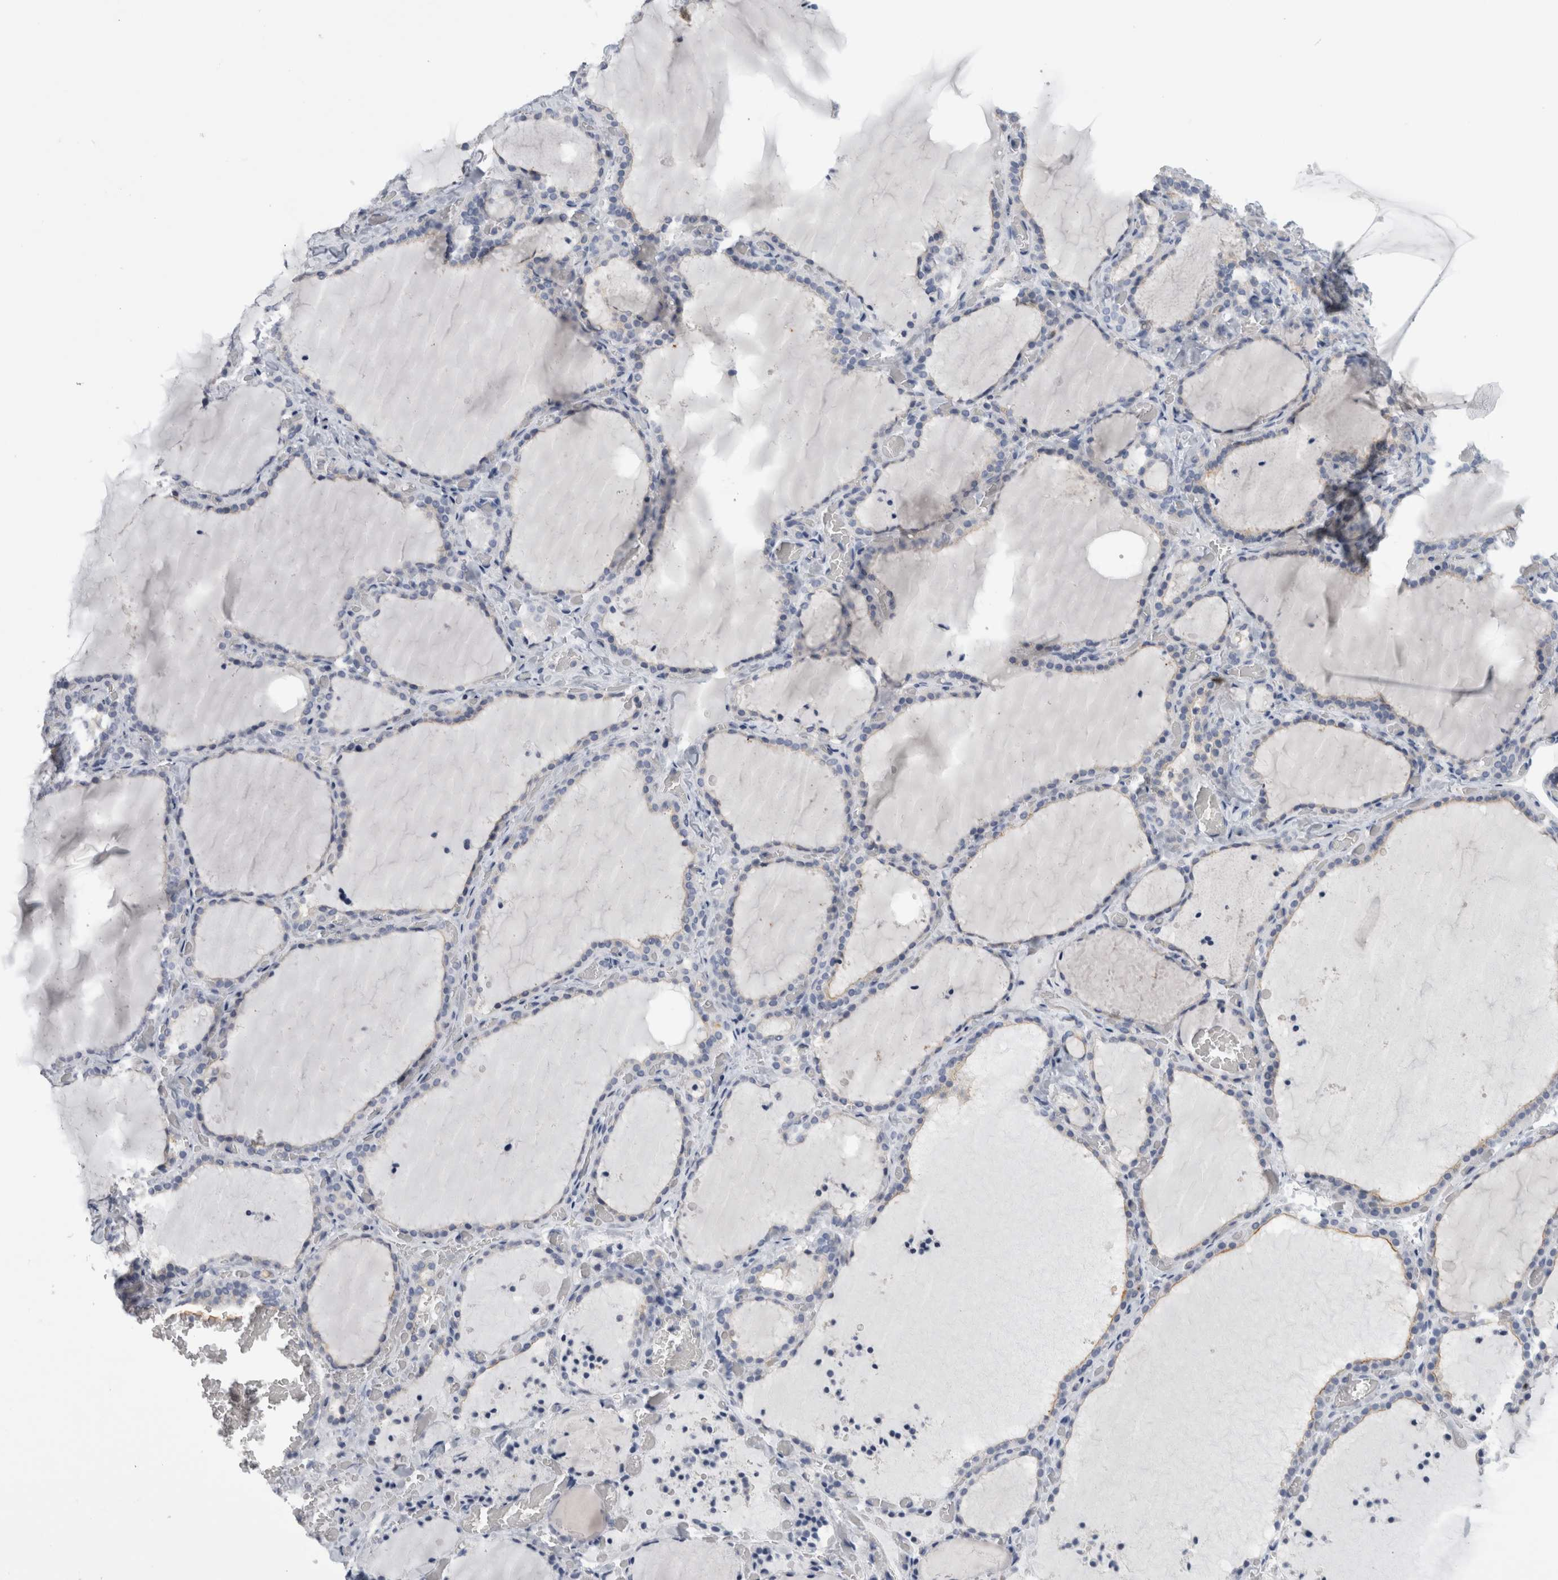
{"staining": {"intensity": "negative", "quantity": "none", "location": "none"}, "tissue": "thyroid gland", "cell_type": "Glandular cells", "image_type": "normal", "snomed": [{"axis": "morphology", "description": "Normal tissue, NOS"}, {"axis": "topography", "description": "Thyroid gland"}], "caption": "Thyroid gland was stained to show a protein in brown. There is no significant positivity in glandular cells. The staining is performed using DAB (3,3'-diaminobenzidine) brown chromogen with nuclei counter-stained in using hematoxylin.", "gene": "ANKFY1", "patient": {"sex": "female", "age": 22}}